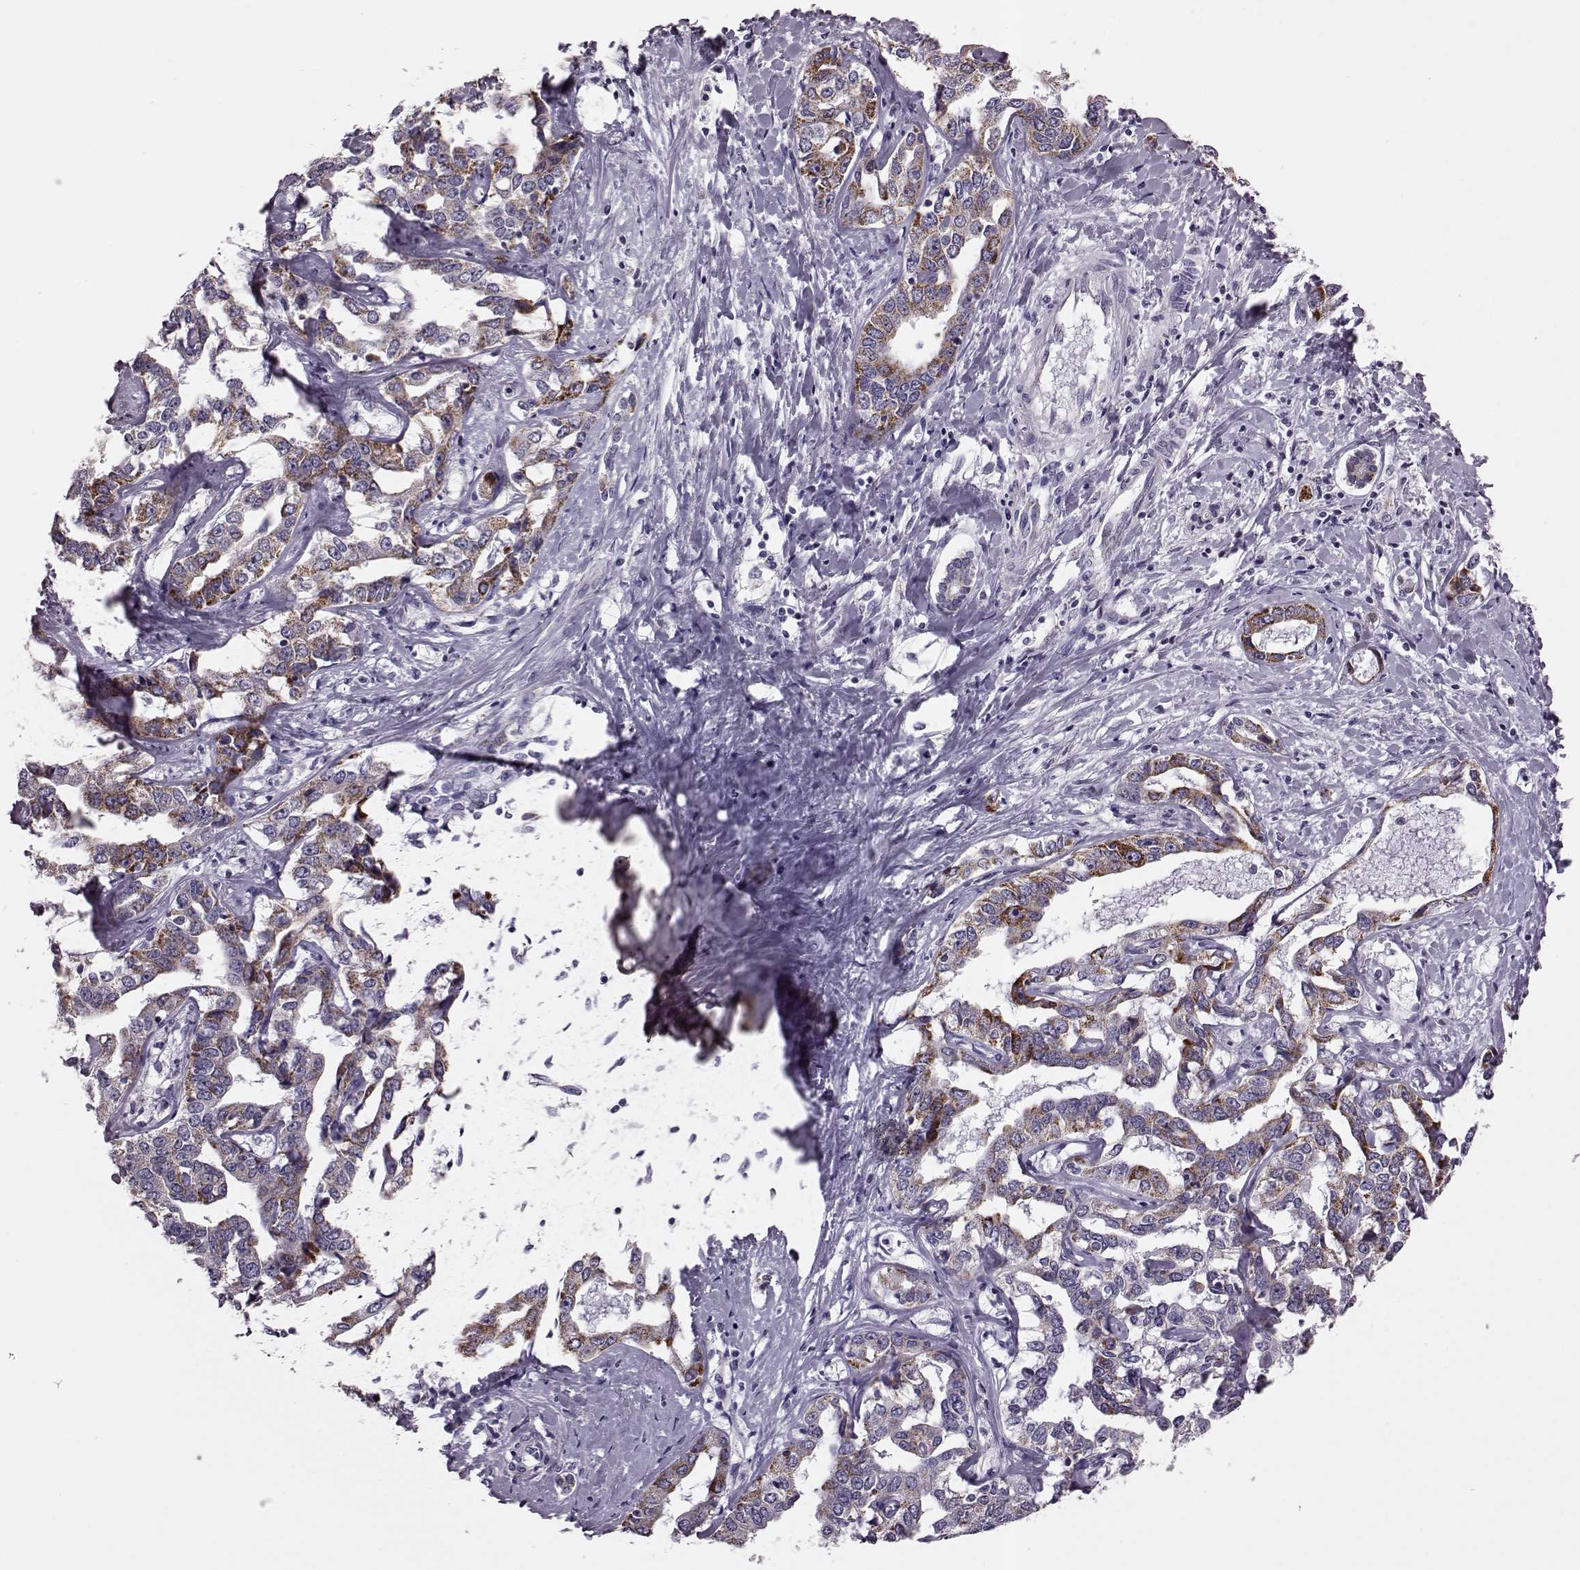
{"staining": {"intensity": "strong", "quantity": ">75%", "location": "cytoplasmic/membranous"}, "tissue": "liver cancer", "cell_type": "Tumor cells", "image_type": "cancer", "snomed": [{"axis": "morphology", "description": "Cholangiocarcinoma"}, {"axis": "topography", "description": "Liver"}], "caption": "Protein expression analysis of human liver cholangiocarcinoma reveals strong cytoplasmic/membranous expression in about >75% of tumor cells.", "gene": "RIMS2", "patient": {"sex": "male", "age": 59}}